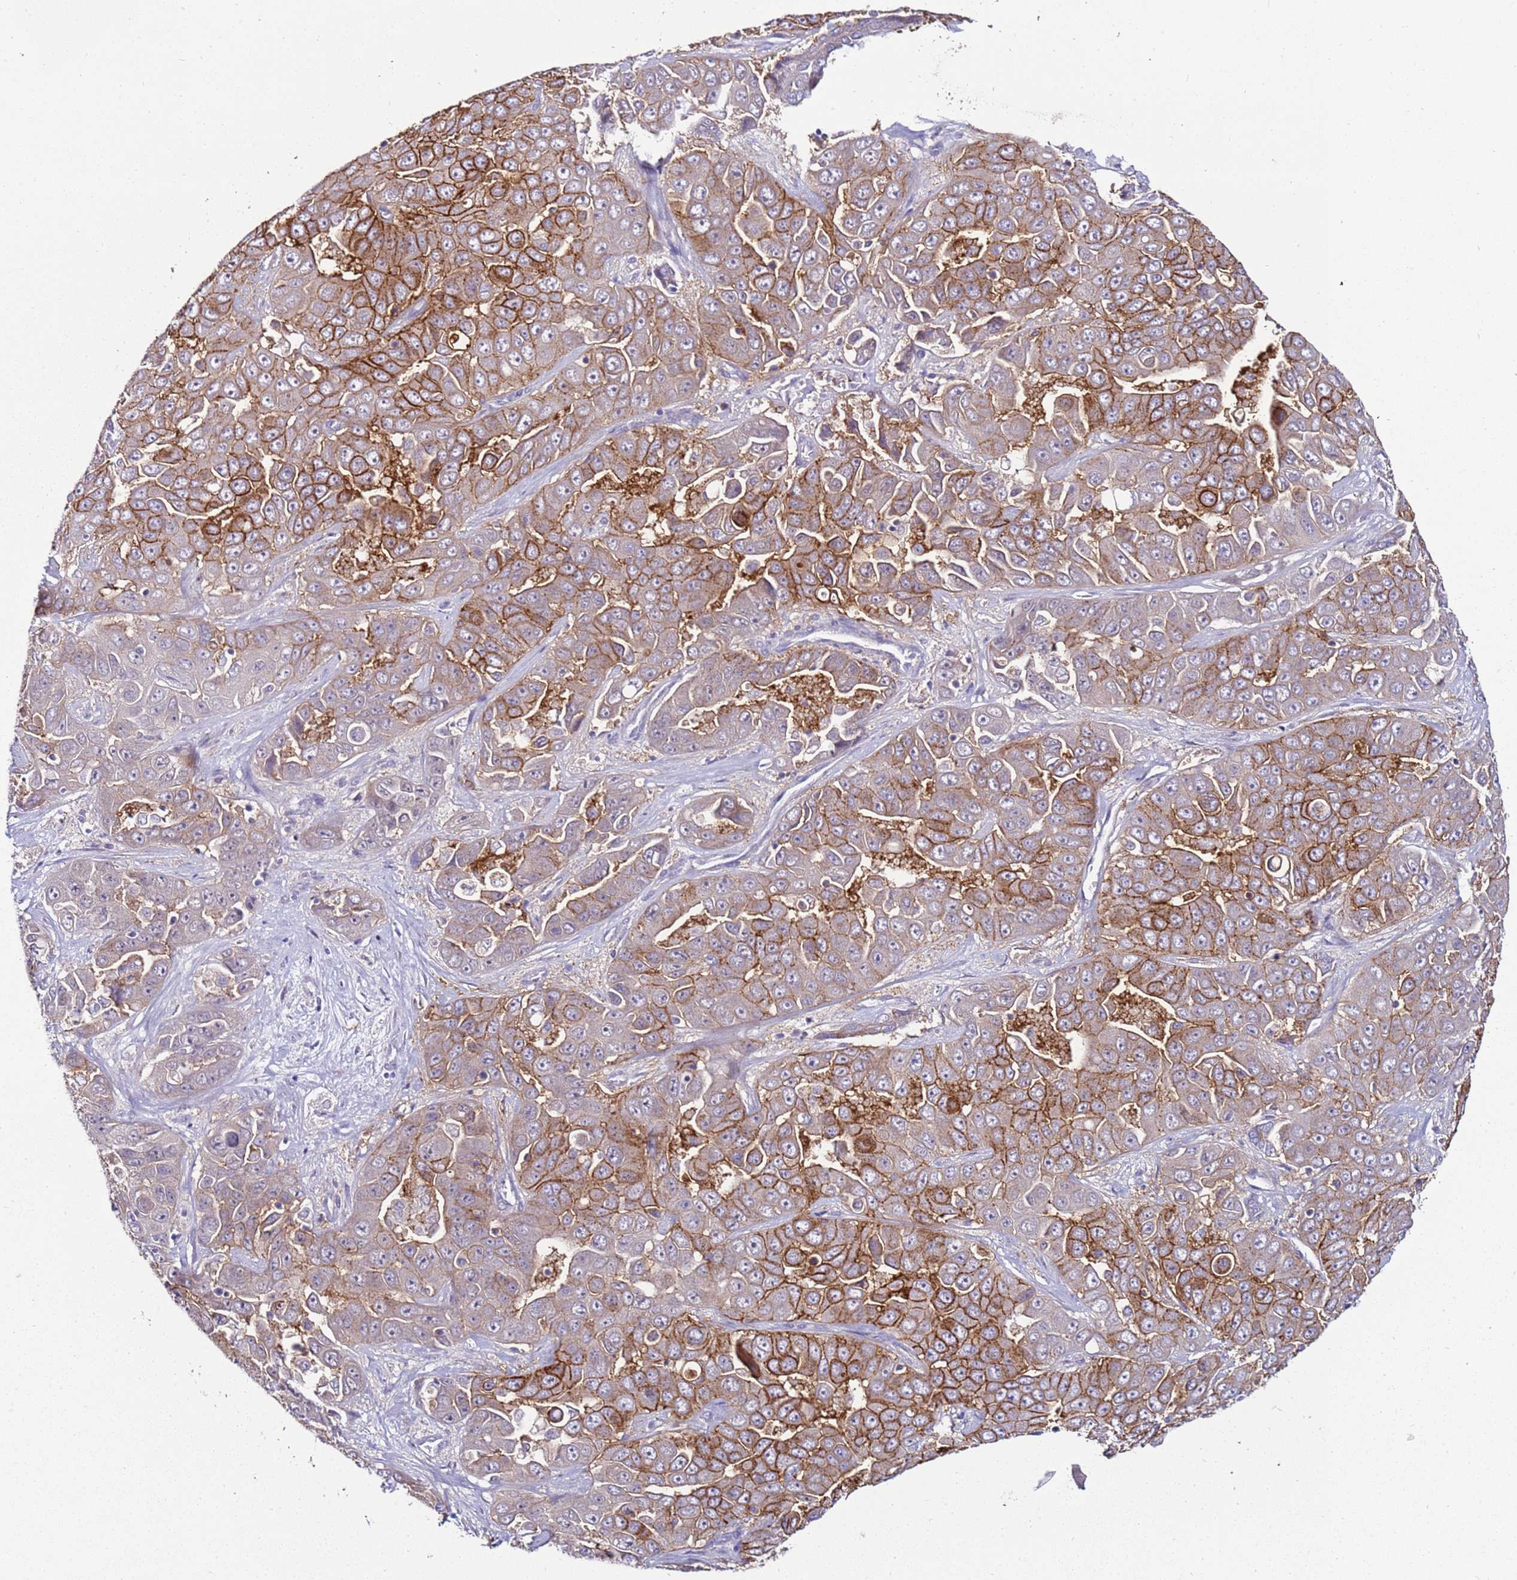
{"staining": {"intensity": "strong", "quantity": "25%-75%", "location": "cytoplasmic/membranous"}, "tissue": "liver cancer", "cell_type": "Tumor cells", "image_type": "cancer", "snomed": [{"axis": "morphology", "description": "Cholangiocarcinoma"}, {"axis": "topography", "description": "Liver"}], "caption": "Immunohistochemical staining of cholangiocarcinoma (liver) reveals high levels of strong cytoplasmic/membranous protein expression in about 25%-75% of tumor cells.", "gene": "GPN3", "patient": {"sex": "female", "age": 52}}